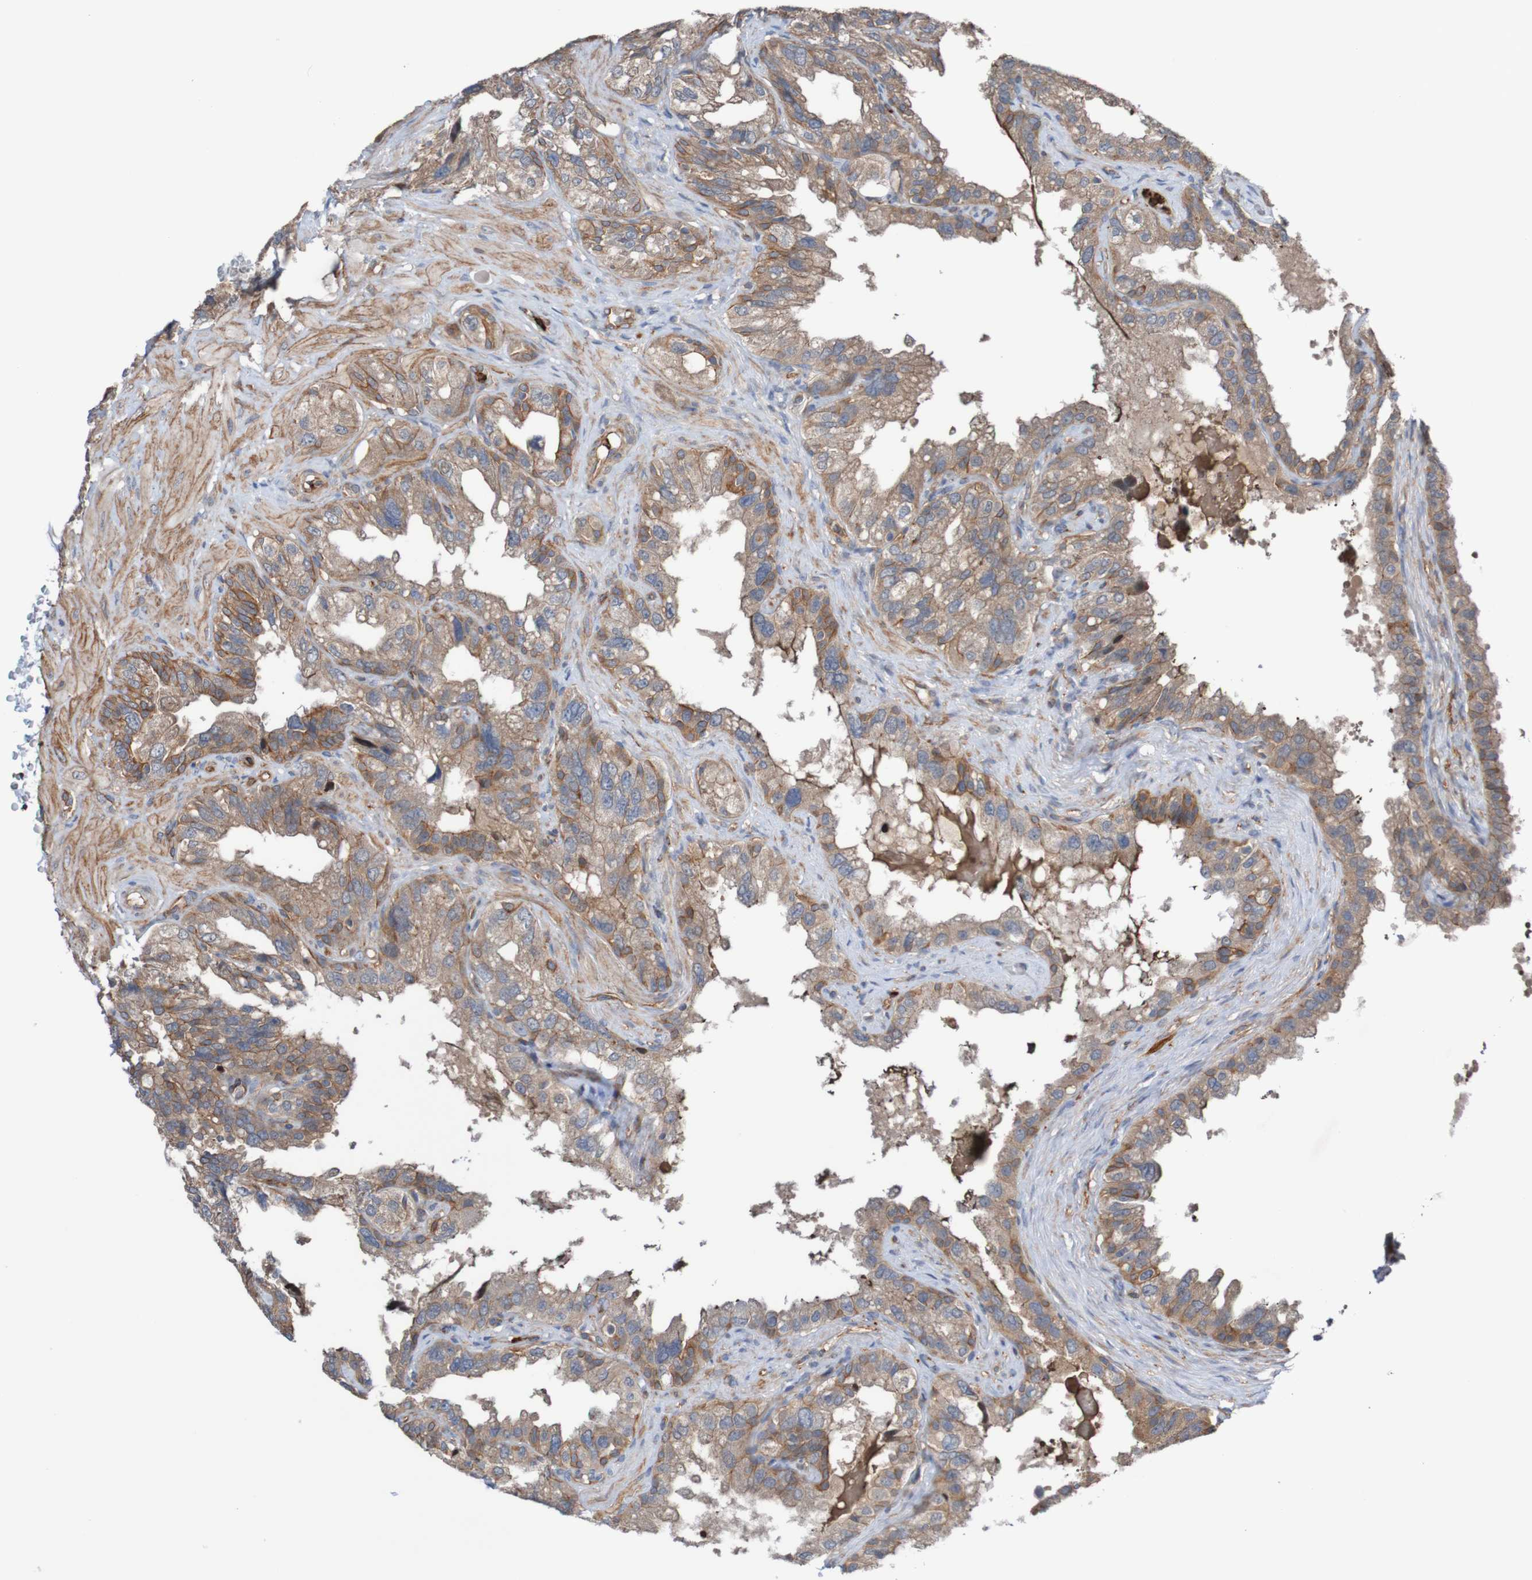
{"staining": {"intensity": "moderate", "quantity": ">75%", "location": "cytoplasmic/membranous"}, "tissue": "seminal vesicle", "cell_type": "Glandular cells", "image_type": "normal", "snomed": [{"axis": "morphology", "description": "Normal tissue, NOS"}, {"axis": "topography", "description": "Seminal veicle"}], "caption": "A high-resolution histopathology image shows immunohistochemistry (IHC) staining of benign seminal vesicle, which reveals moderate cytoplasmic/membranous staining in about >75% of glandular cells.", "gene": "ST8SIA6", "patient": {"sex": "male", "age": 68}}